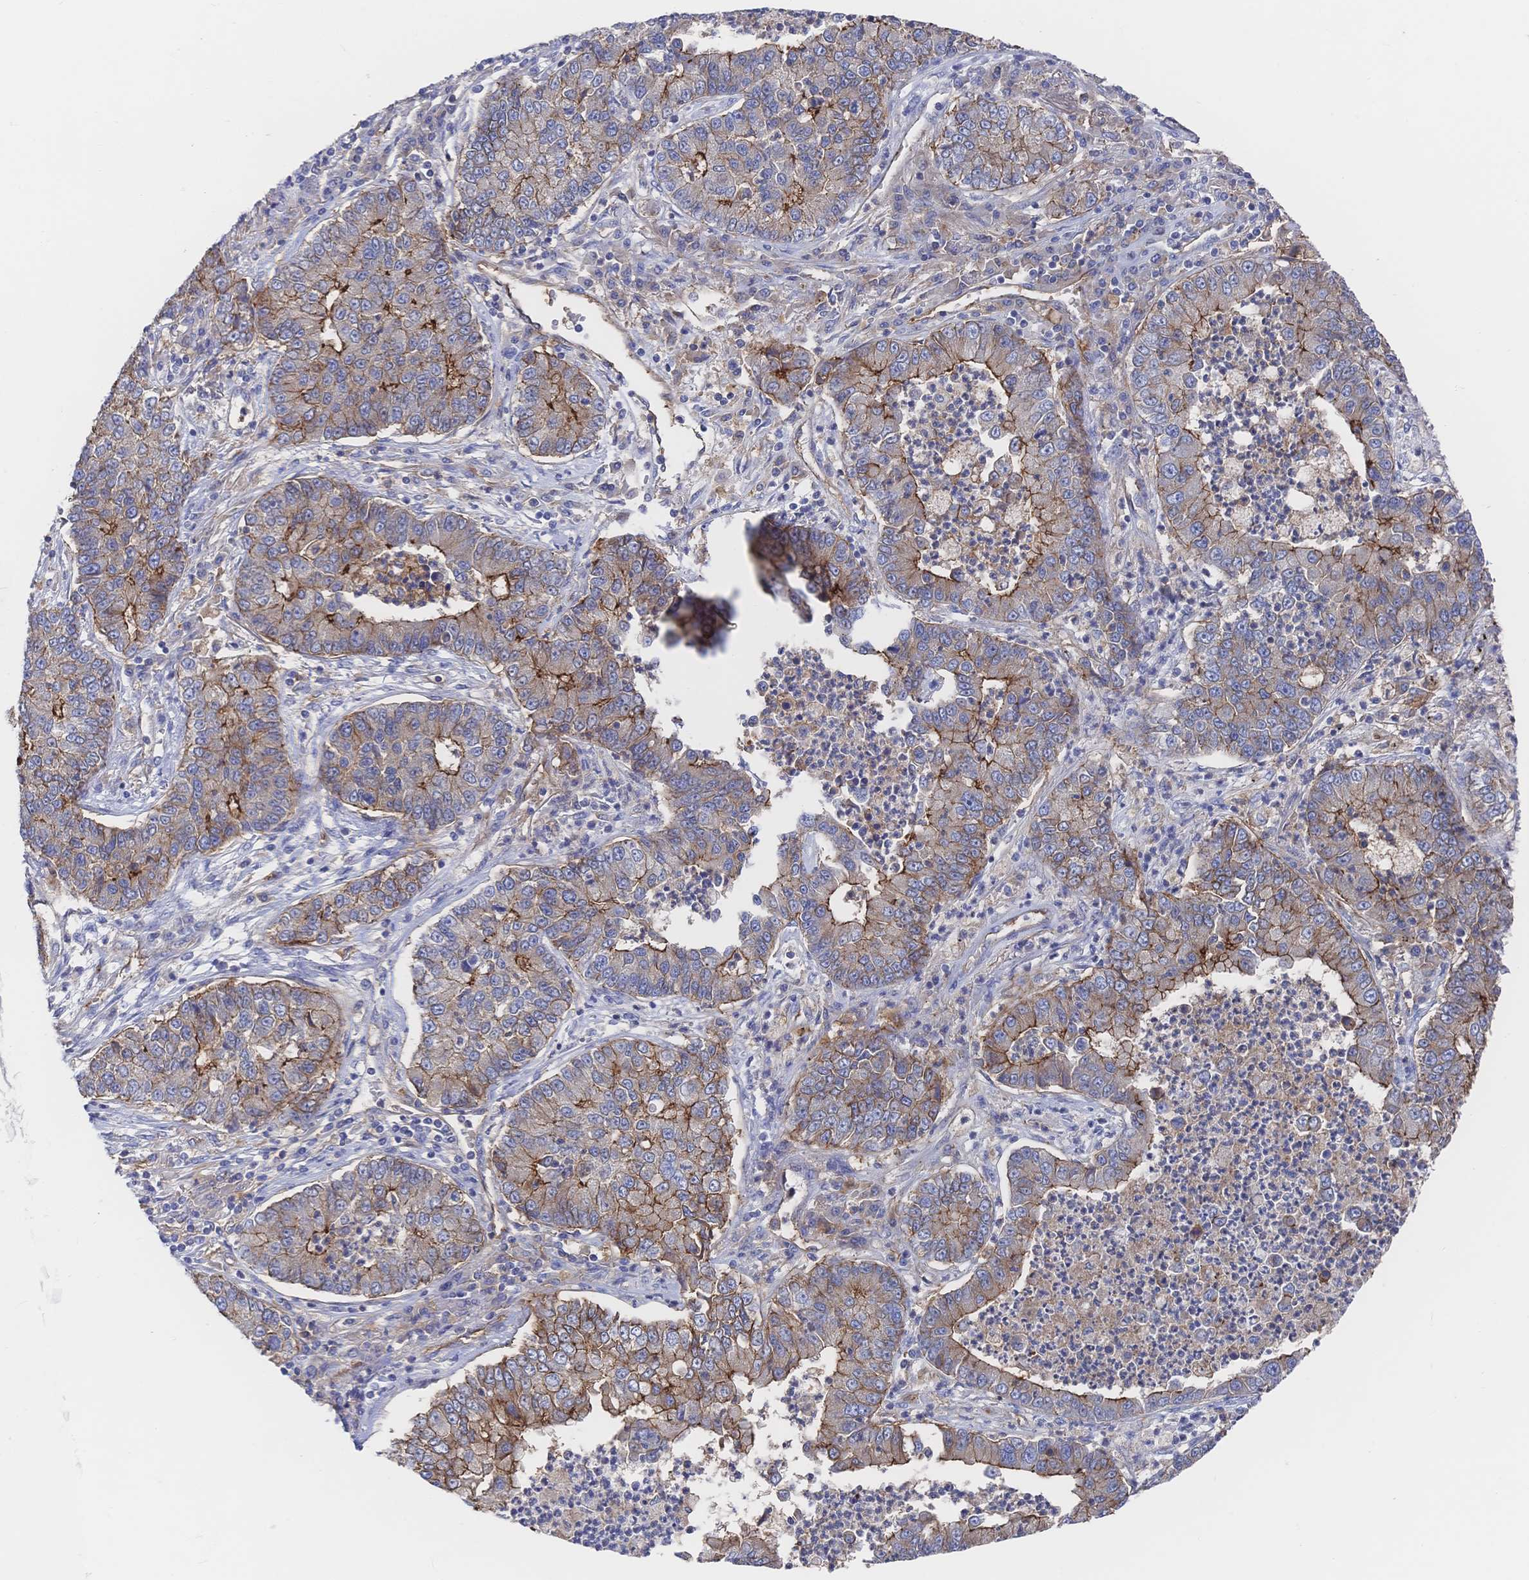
{"staining": {"intensity": "moderate", "quantity": "25%-75%", "location": "cytoplasmic/membranous"}, "tissue": "lung cancer", "cell_type": "Tumor cells", "image_type": "cancer", "snomed": [{"axis": "morphology", "description": "Adenocarcinoma, NOS"}, {"axis": "topography", "description": "Lung"}], "caption": "An immunohistochemistry image of neoplastic tissue is shown. Protein staining in brown highlights moderate cytoplasmic/membranous positivity in lung adenocarcinoma within tumor cells. The protein is stained brown, and the nuclei are stained in blue (DAB (3,3'-diaminobenzidine) IHC with brightfield microscopy, high magnification).", "gene": "F11R", "patient": {"sex": "female", "age": 57}}